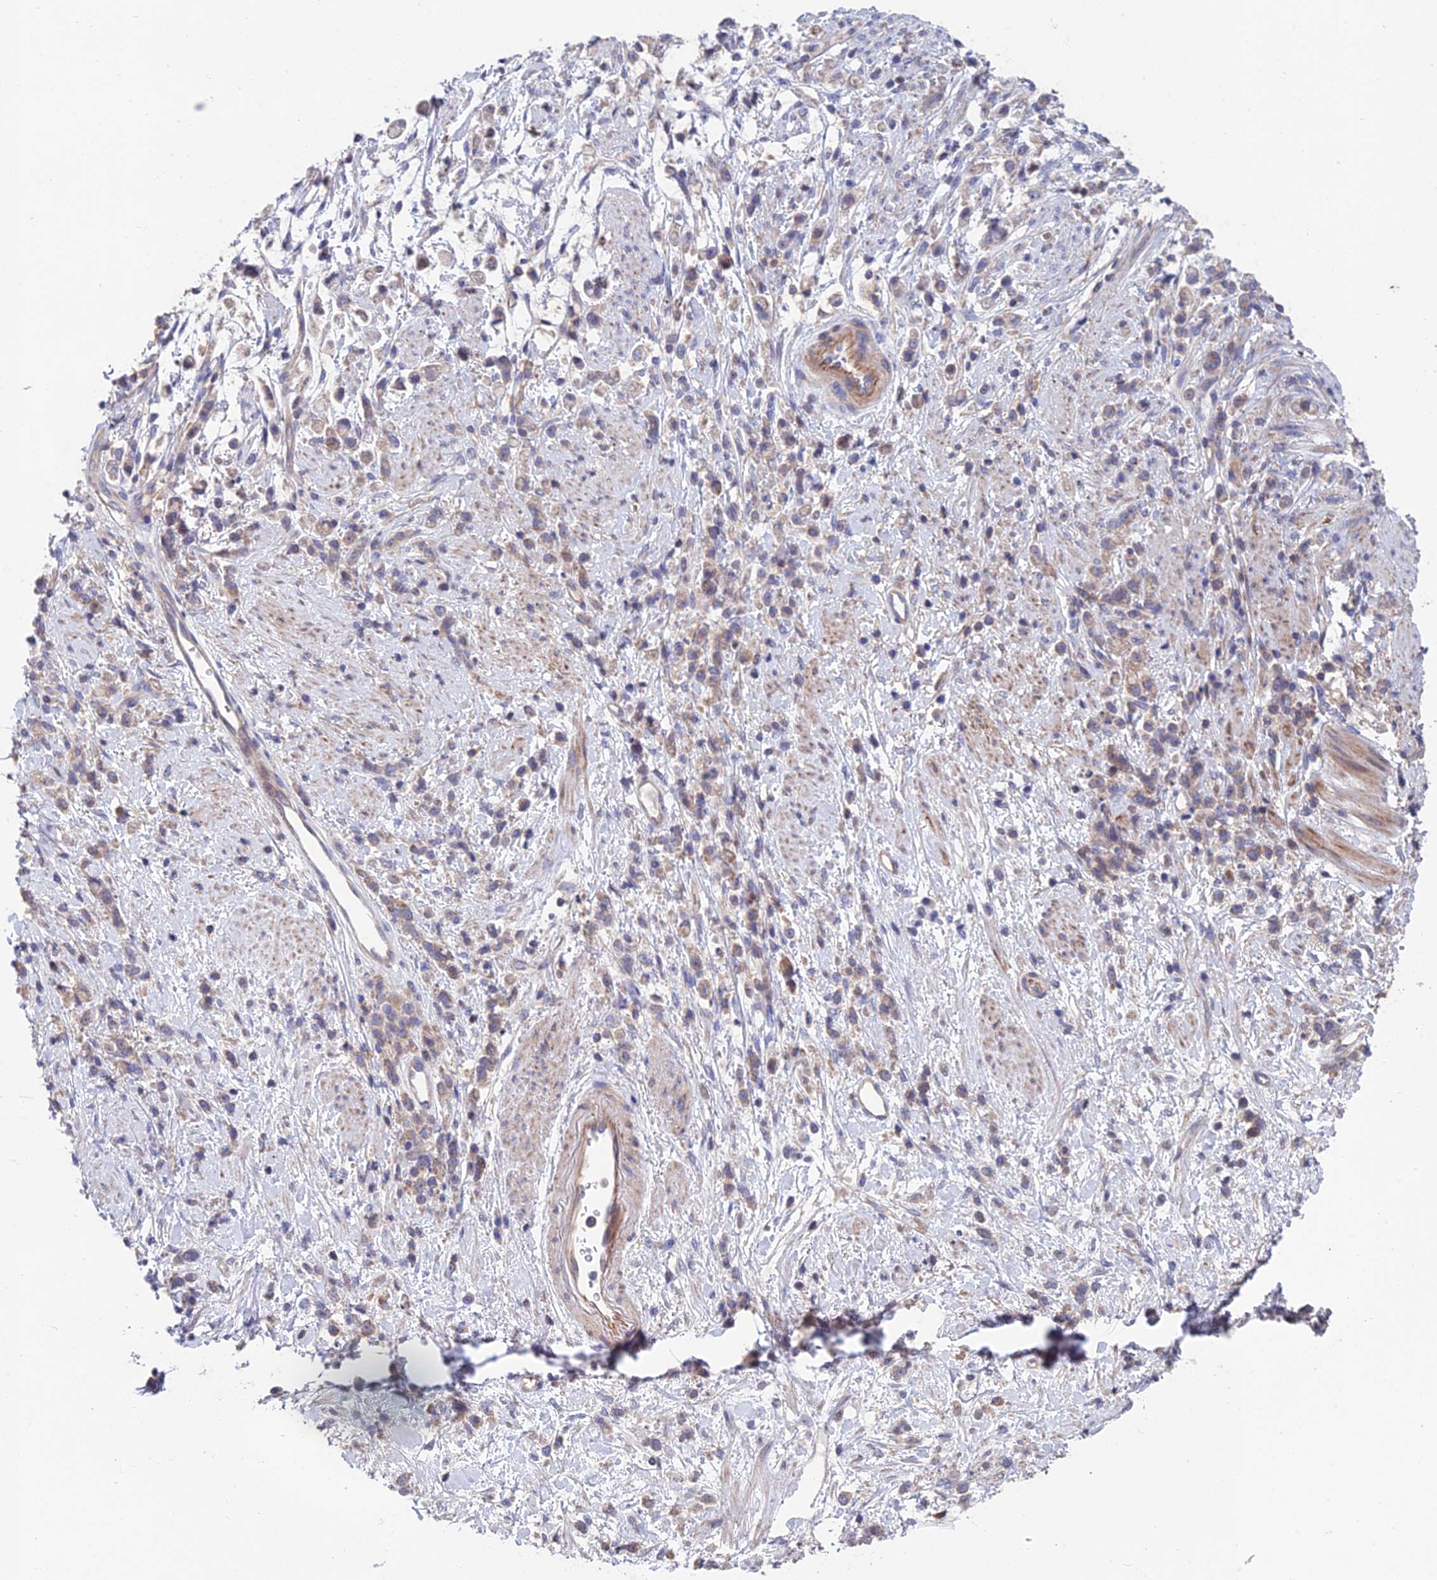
{"staining": {"intensity": "weak", "quantity": "<25%", "location": "cytoplasmic/membranous"}, "tissue": "stomach cancer", "cell_type": "Tumor cells", "image_type": "cancer", "snomed": [{"axis": "morphology", "description": "Adenocarcinoma, NOS"}, {"axis": "topography", "description": "Stomach"}], "caption": "Immunohistochemistry (IHC) micrograph of stomach adenocarcinoma stained for a protein (brown), which exhibits no positivity in tumor cells.", "gene": "USP37", "patient": {"sex": "female", "age": 60}}